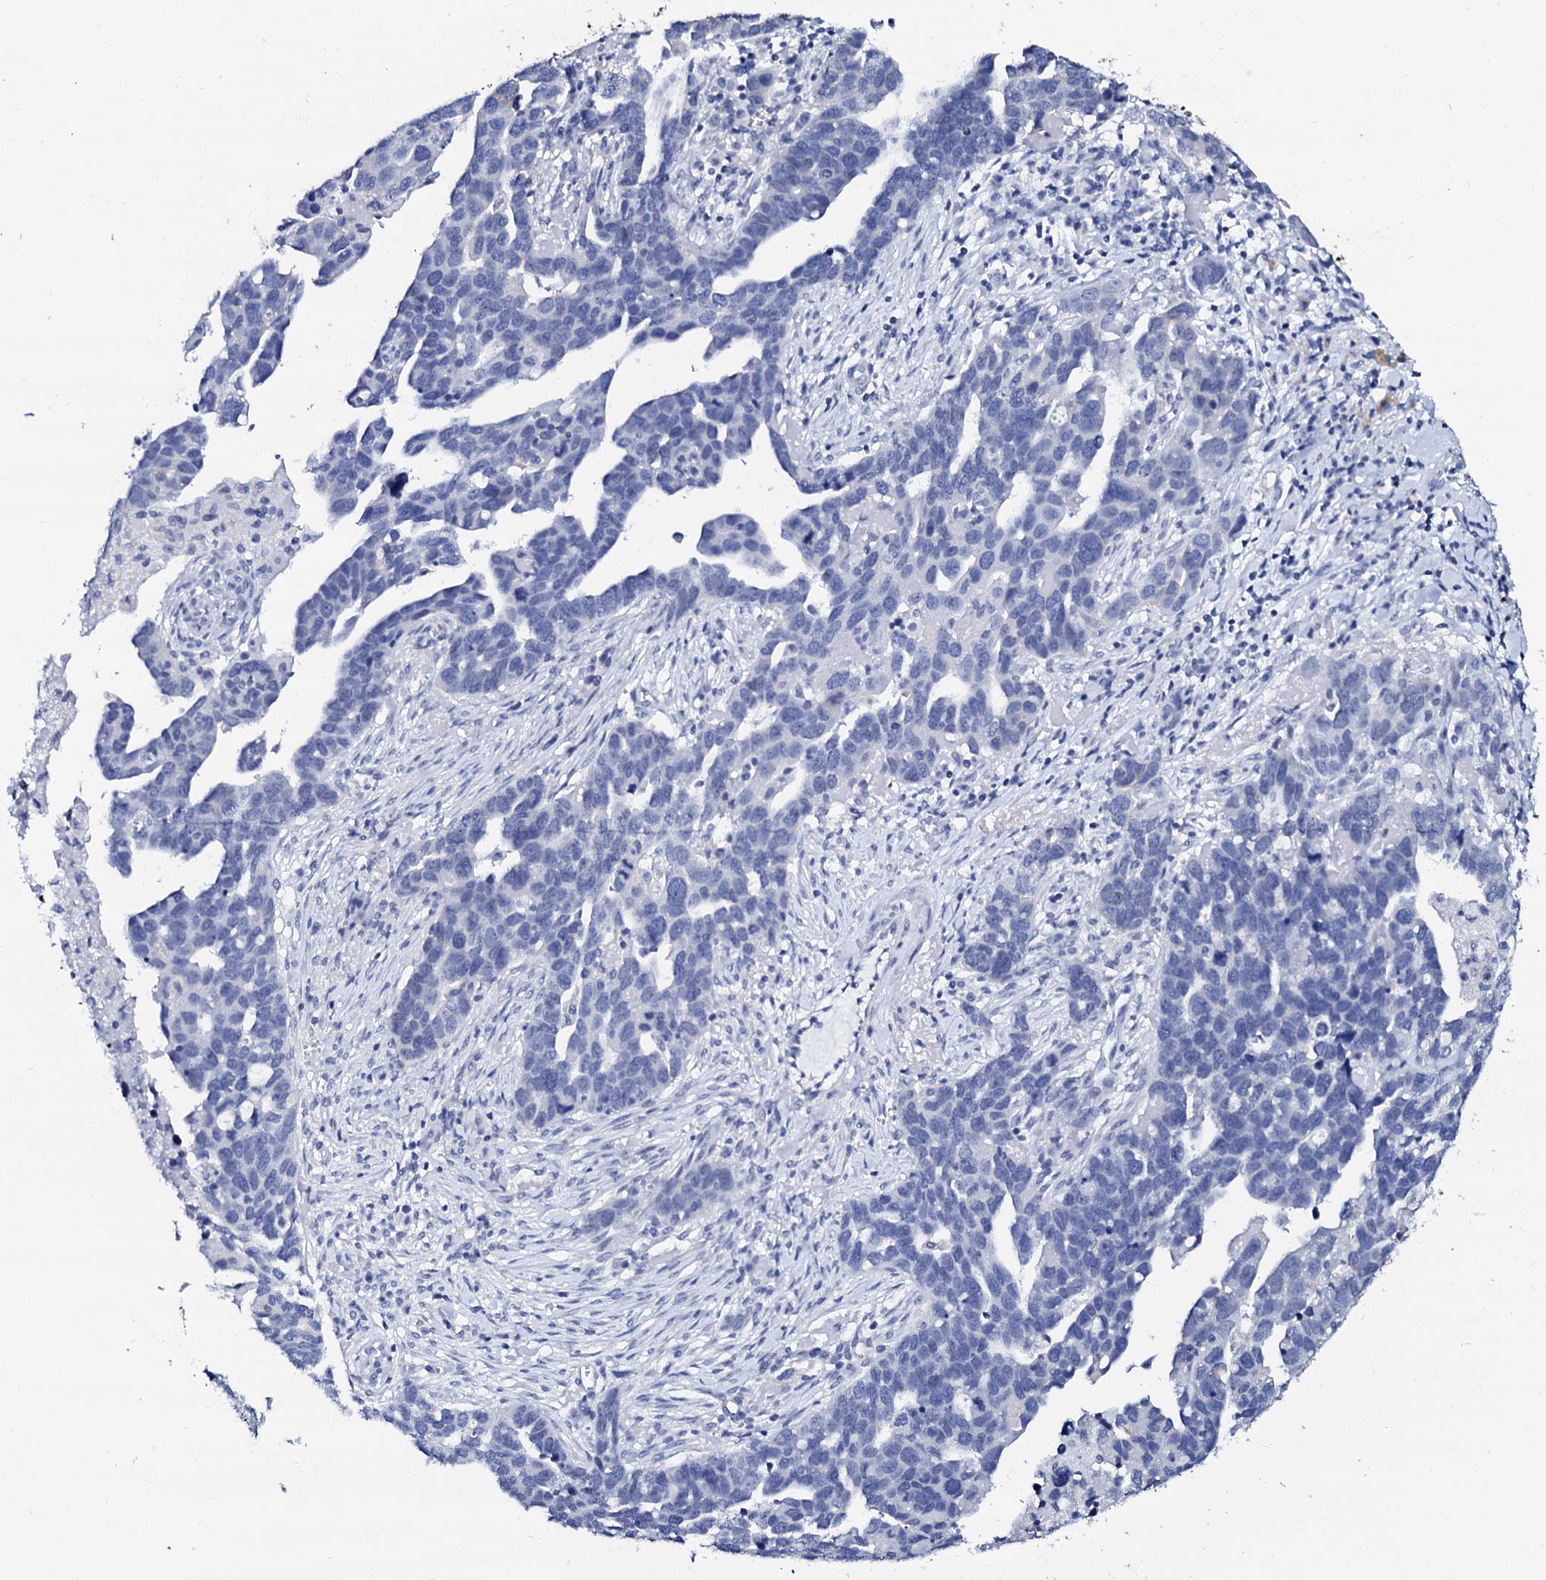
{"staining": {"intensity": "negative", "quantity": "none", "location": "none"}, "tissue": "ovarian cancer", "cell_type": "Tumor cells", "image_type": "cancer", "snomed": [{"axis": "morphology", "description": "Cystadenocarcinoma, serous, NOS"}, {"axis": "topography", "description": "Ovary"}], "caption": "DAB (3,3'-diaminobenzidine) immunohistochemical staining of human ovarian serous cystadenocarcinoma reveals no significant expression in tumor cells. (DAB (3,3'-diaminobenzidine) immunohistochemistry (IHC) visualized using brightfield microscopy, high magnification).", "gene": "SPATA19", "patient": {"sex": "female", "age": 54}}